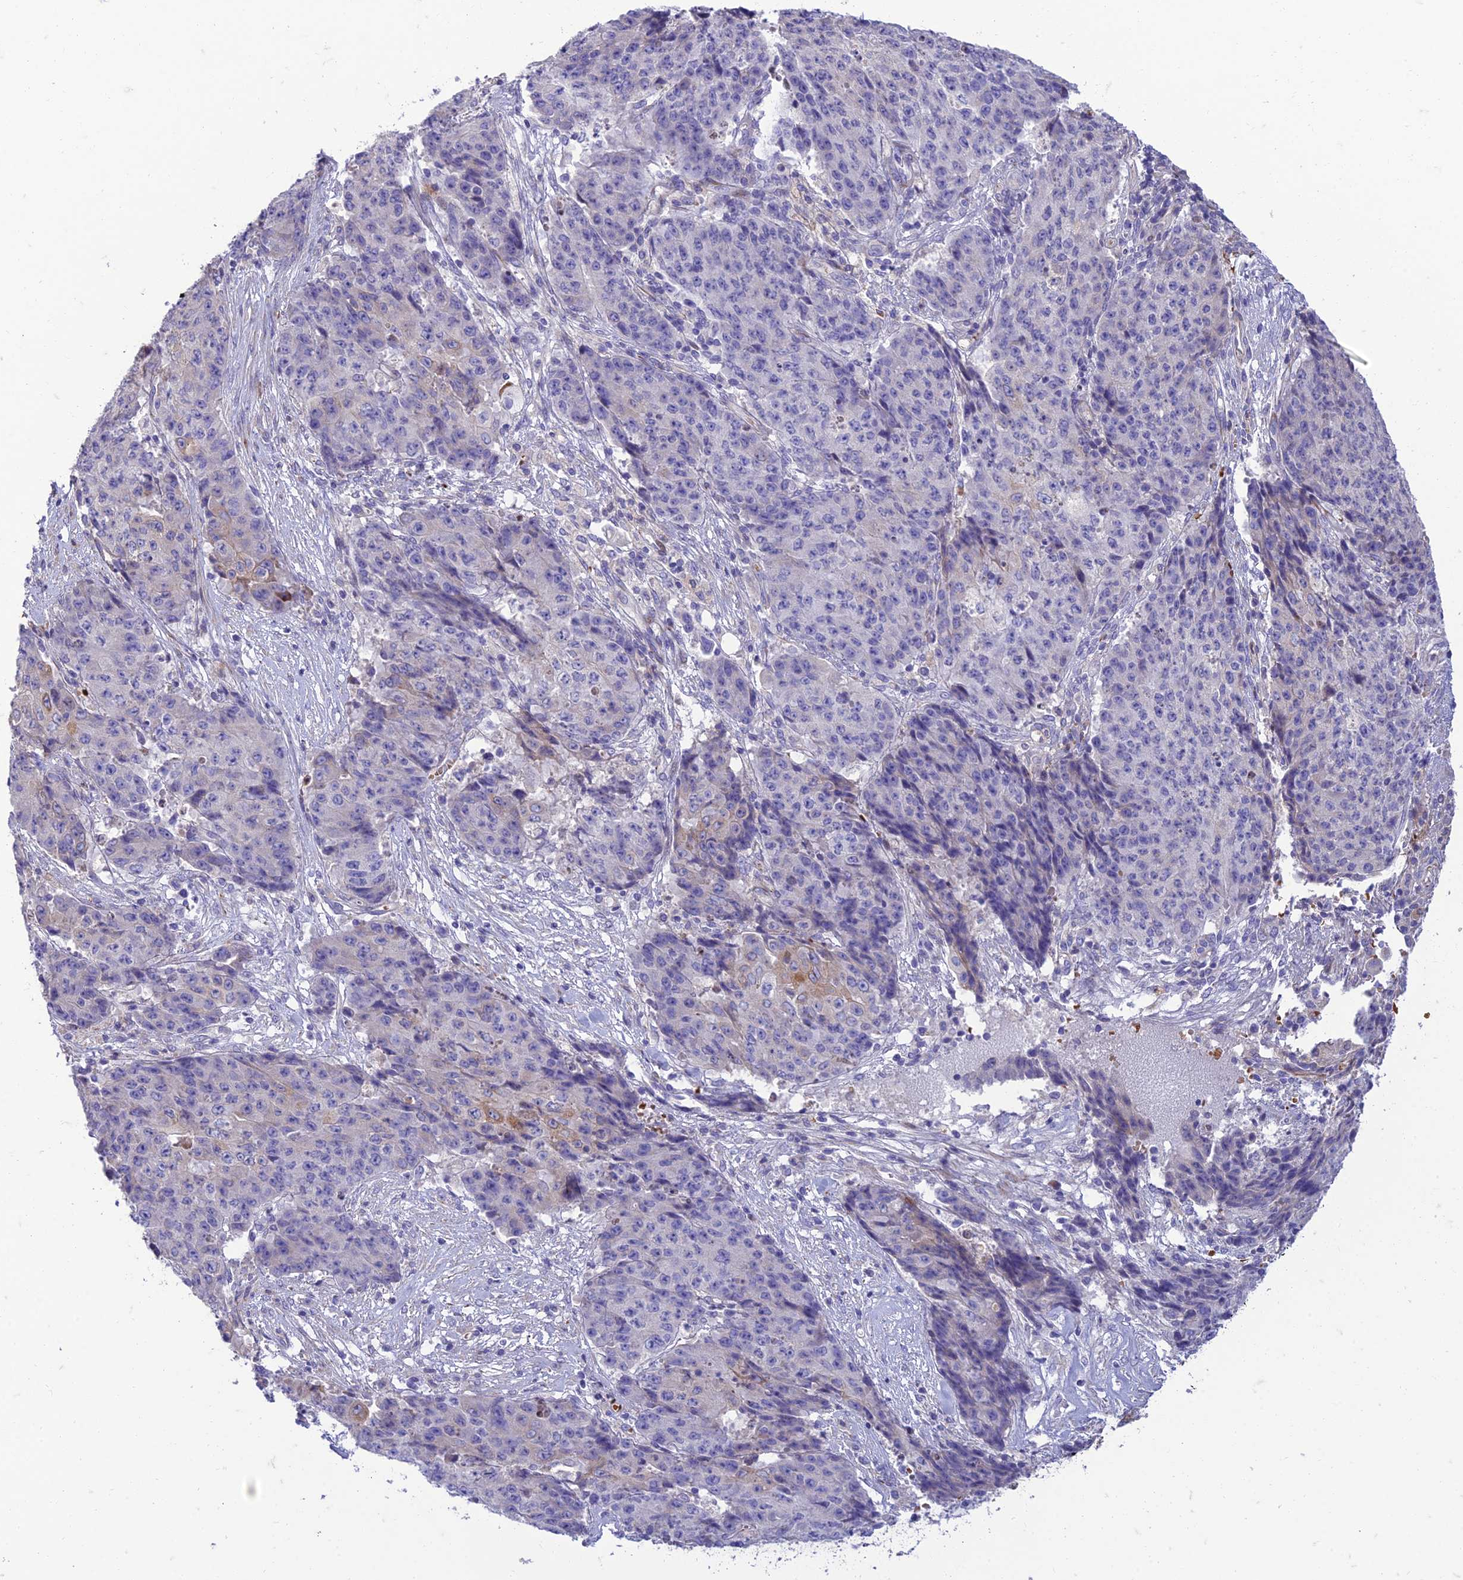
{"staining": {"intensity": "moderate", "quantity": "<25%", "location": "cytoplasmic/membranous"}, "tissue": "ovarian cancer", "cell_type": "Tumor cells", "image_type": "cancer", "snomed": [{"axis": "morphology", "description": "Carcinoma, endometroid"}, {"axis": "topography", "description": "Ovary"}], "caption": "Human endometroid carcinoma (ovarian) stained with a protein marker displays moderate staining in tumor cells.", "gene": "SEL1L3", "patient": {"sex": "female", "age": 42}}